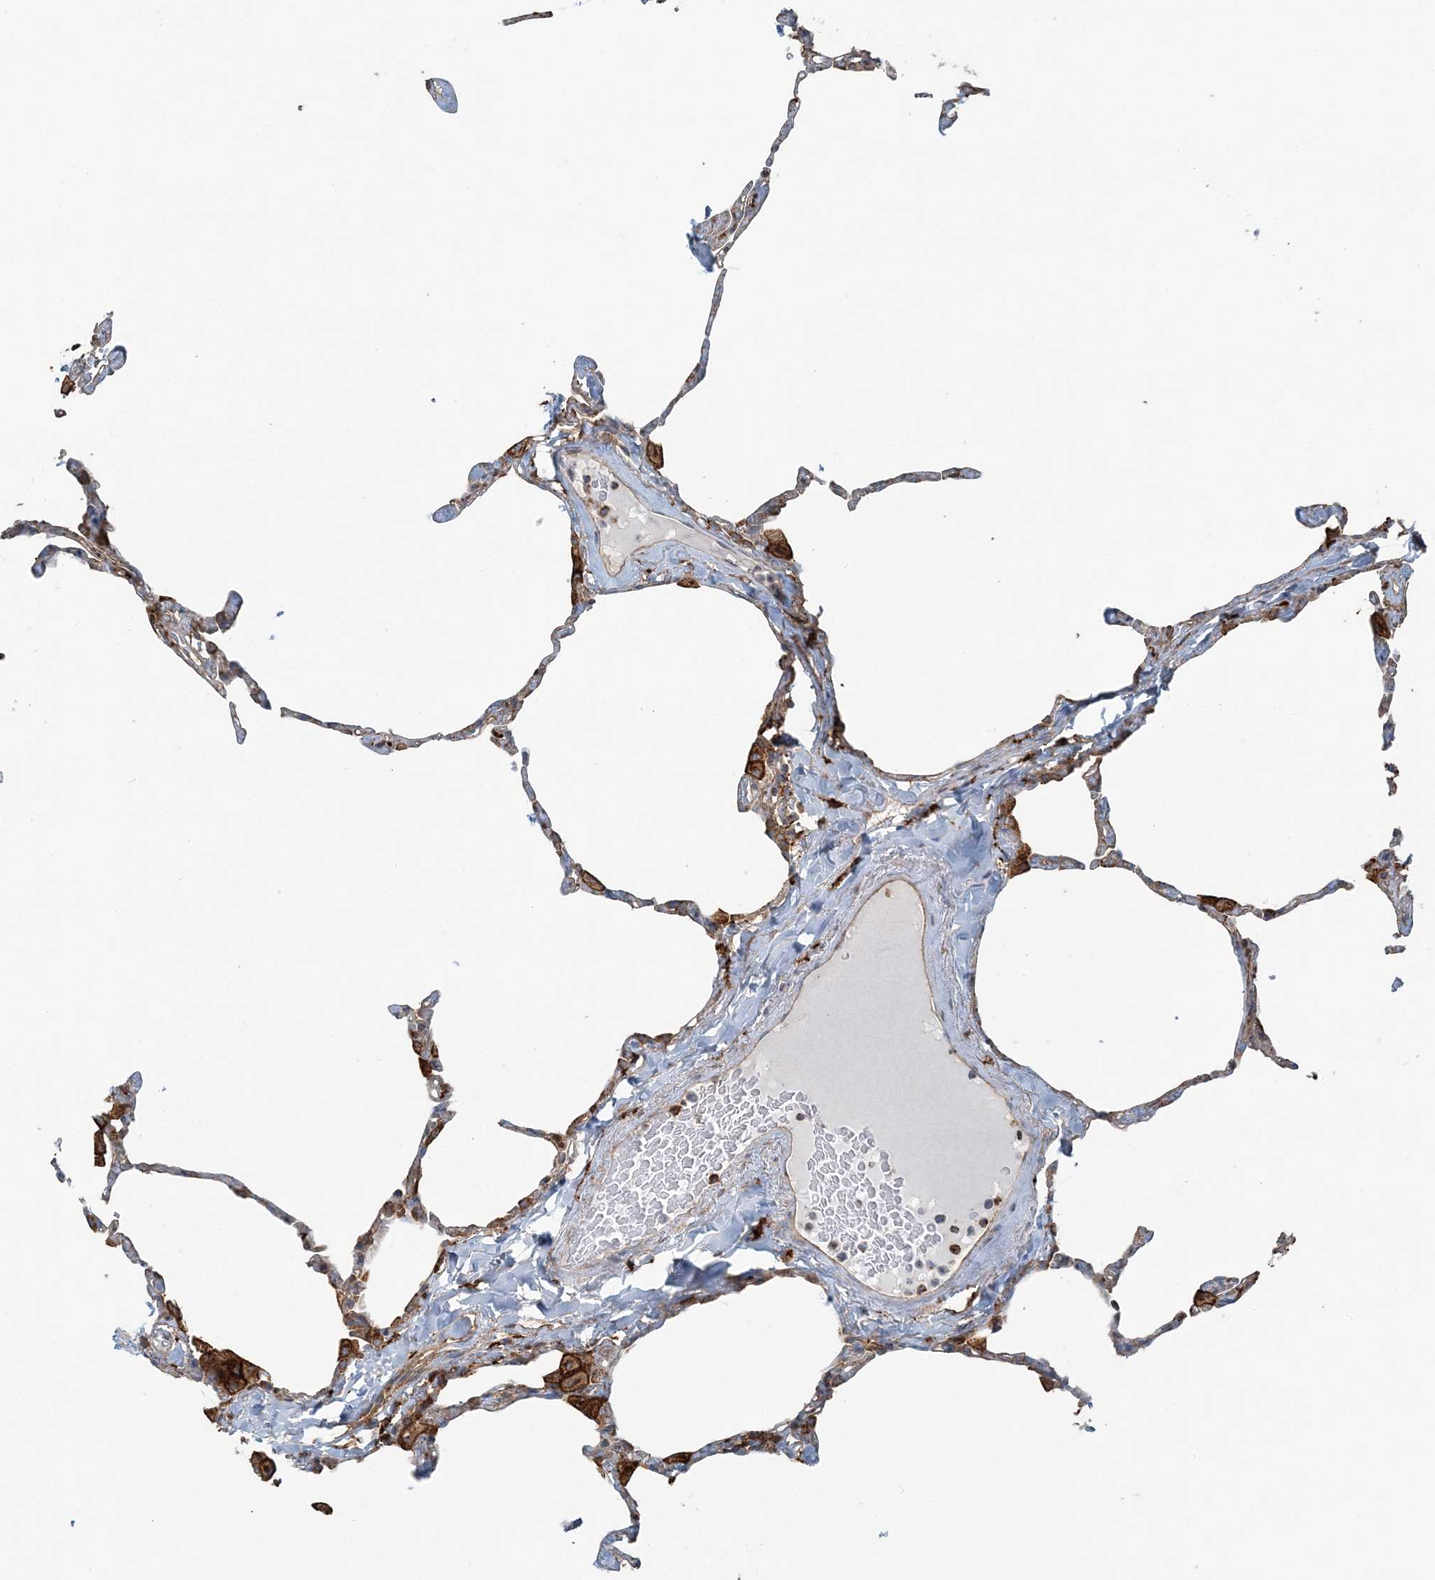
{"staining": {"intensity": "weak", "quantity": "25%-75%", "location": "cytoplasmic/membranous"}, "tissue": "lung", "cell_type": "Alveolar cells", "image_type": "normal", "snomed": [{"axis": "morphology", "description": "Normal tissue, NOS"}, {"axis": "topography", "description": "Lung"}], "caption": "Lung stained with DAB (3,3'-diaminobenzidine) IHC displays low levels of weak cytoplasmic/membranous positivity in about 25%-75% of alveolar cells.", "gene": "SNX2", "patient": {"sex": "male", "age": 65}}